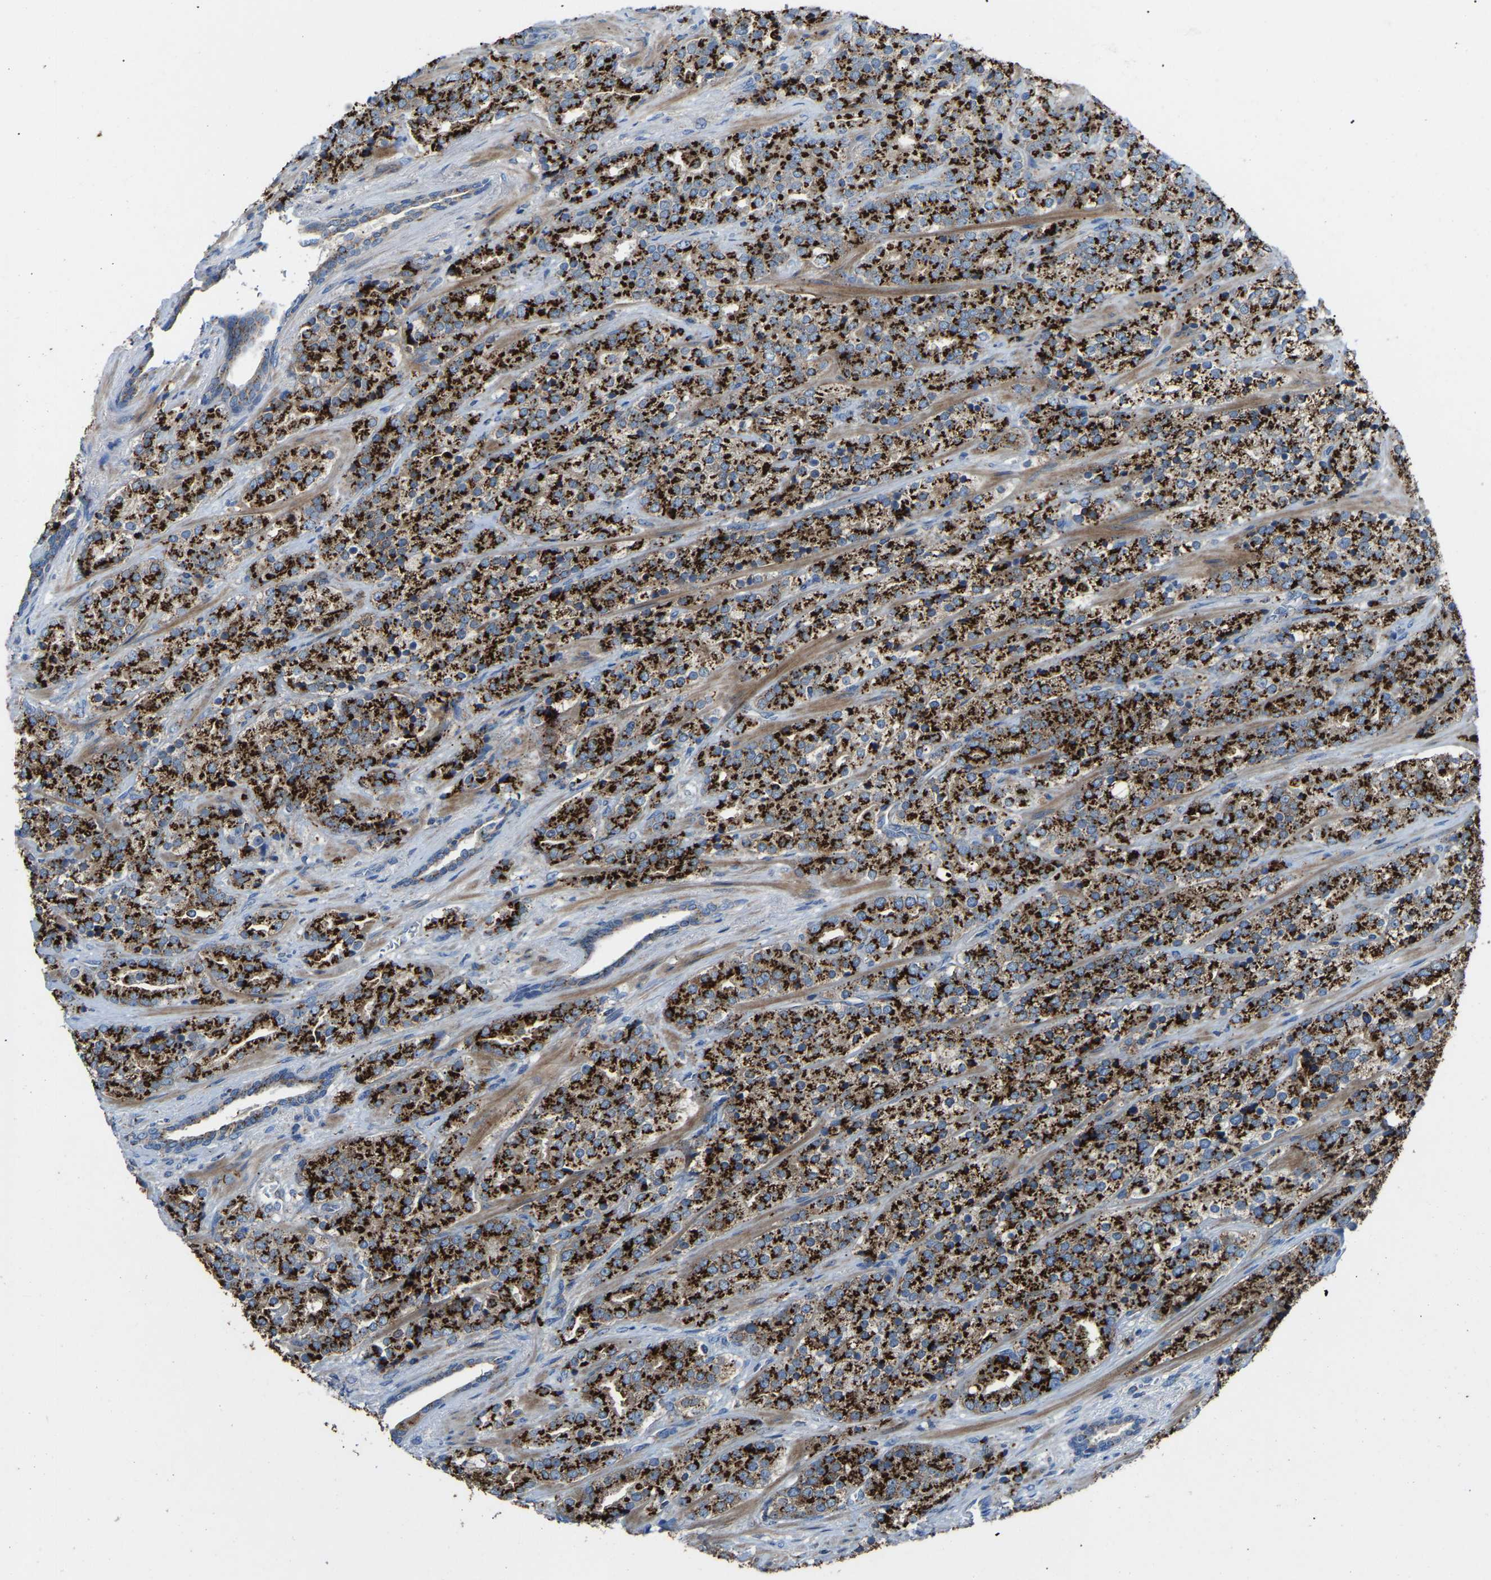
{"staining": {"intensity": "strong", "quantity": ">75%", "location": "cytoplasmic/membranous"}, "tissue": "prostate cancer", "cell_type": "Tumor cells", "image_type": "cancer", "snomed": [{"axis": "morphology", "description": "Adenocarcinoma, High grade"}, {"axis": "topography", "description": "Prostate"}], "caption": "Brown immunohistochemical staining in prostate cancer demonstrates strong cytoplasmic/membranous expression in about >75% of tumor cells. (IHC, brightfield microscopy, high magnification).", "gene": "CANT1", "patient": {"sex": "male", "age": 71}}